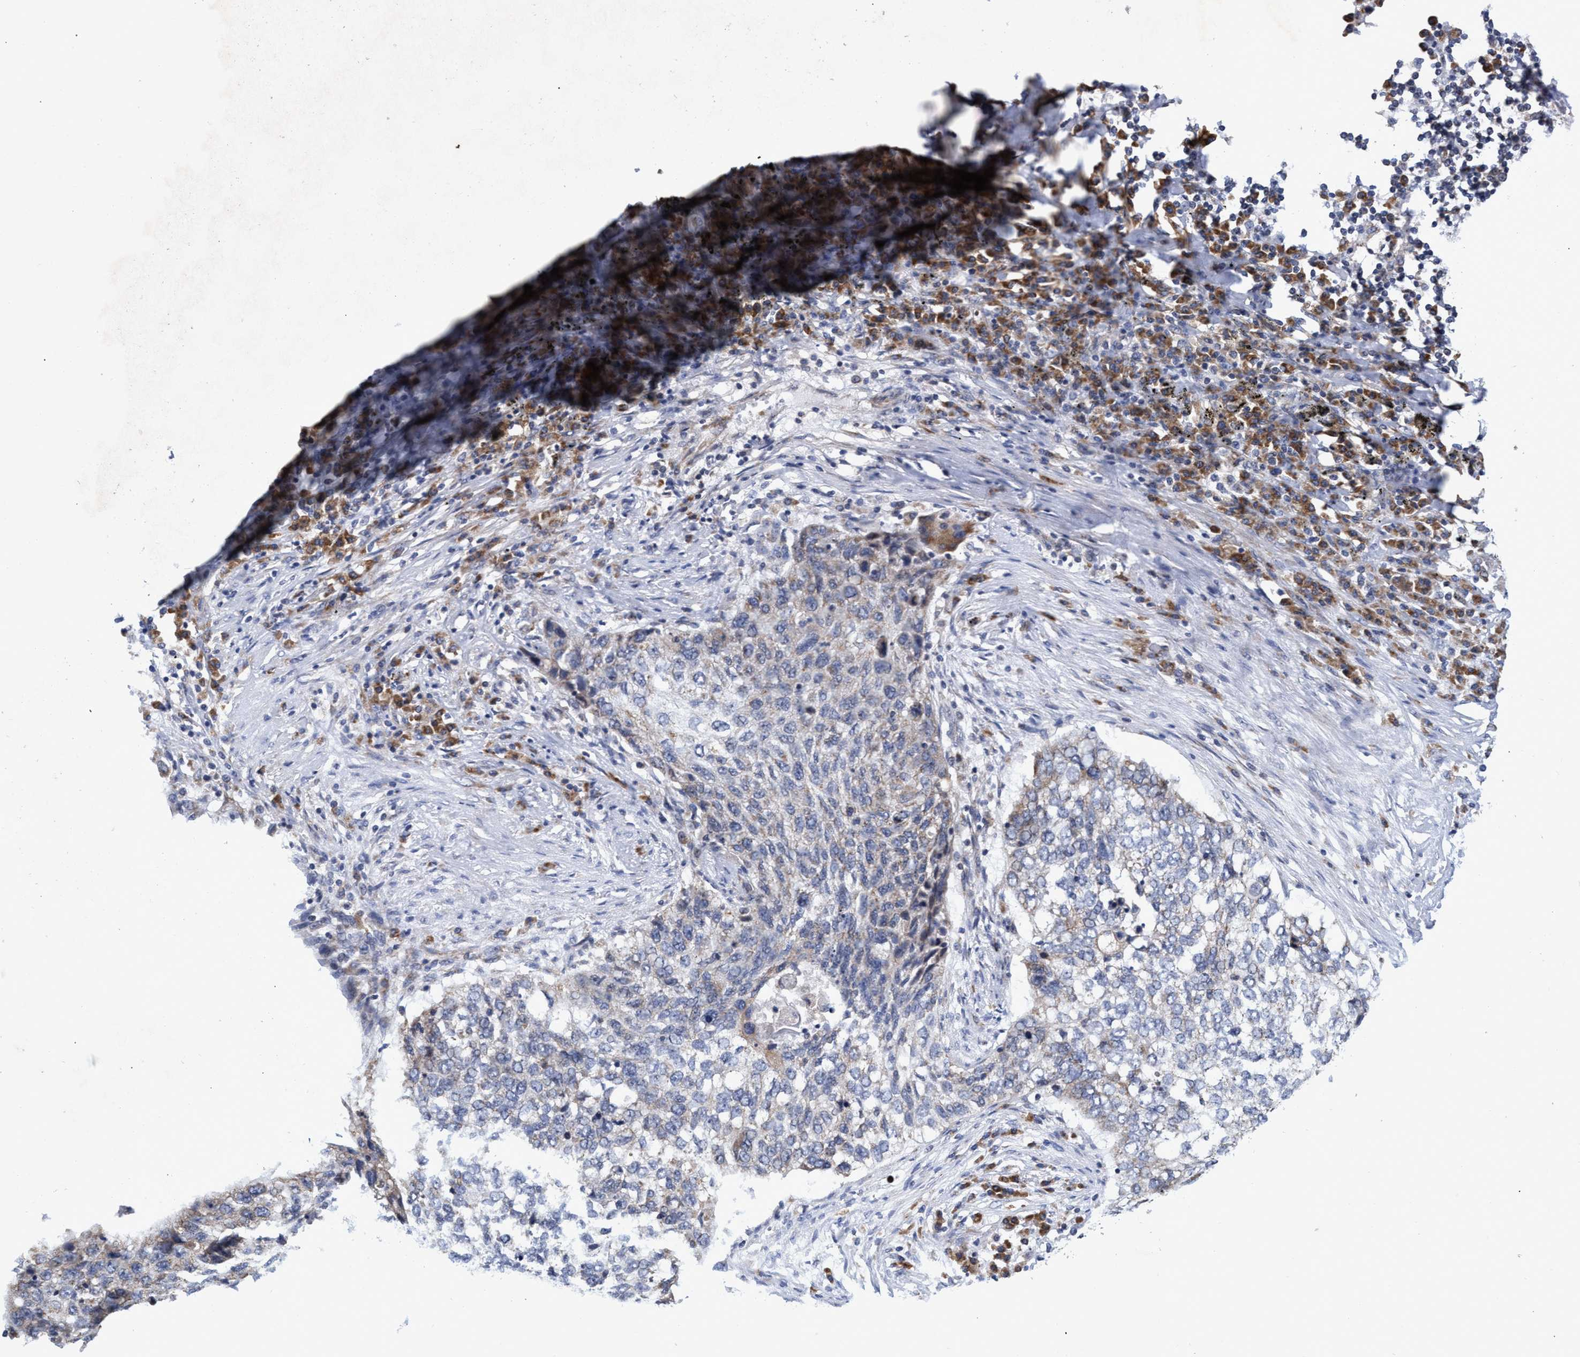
{"staining": {"intensity": "negative", "quantity": "none", "location": "none"}, "tissue": "lung cancer", "cell_type": "Tumor cells", "image_type": "cancer", "snomed": [{"axis": "morphology", "description": "Squamous cell carcinoma, NOS"}, {"axis": "topography", "description": "Lung"}], "caption": "Lung squamous cell carcinoma was stained to show a protein in brown. There is no significant positivity in tumor cells. Nuclei are stained in blue.", "gene": "NAT16", "patient": {"sex": "female", "age": 63}}